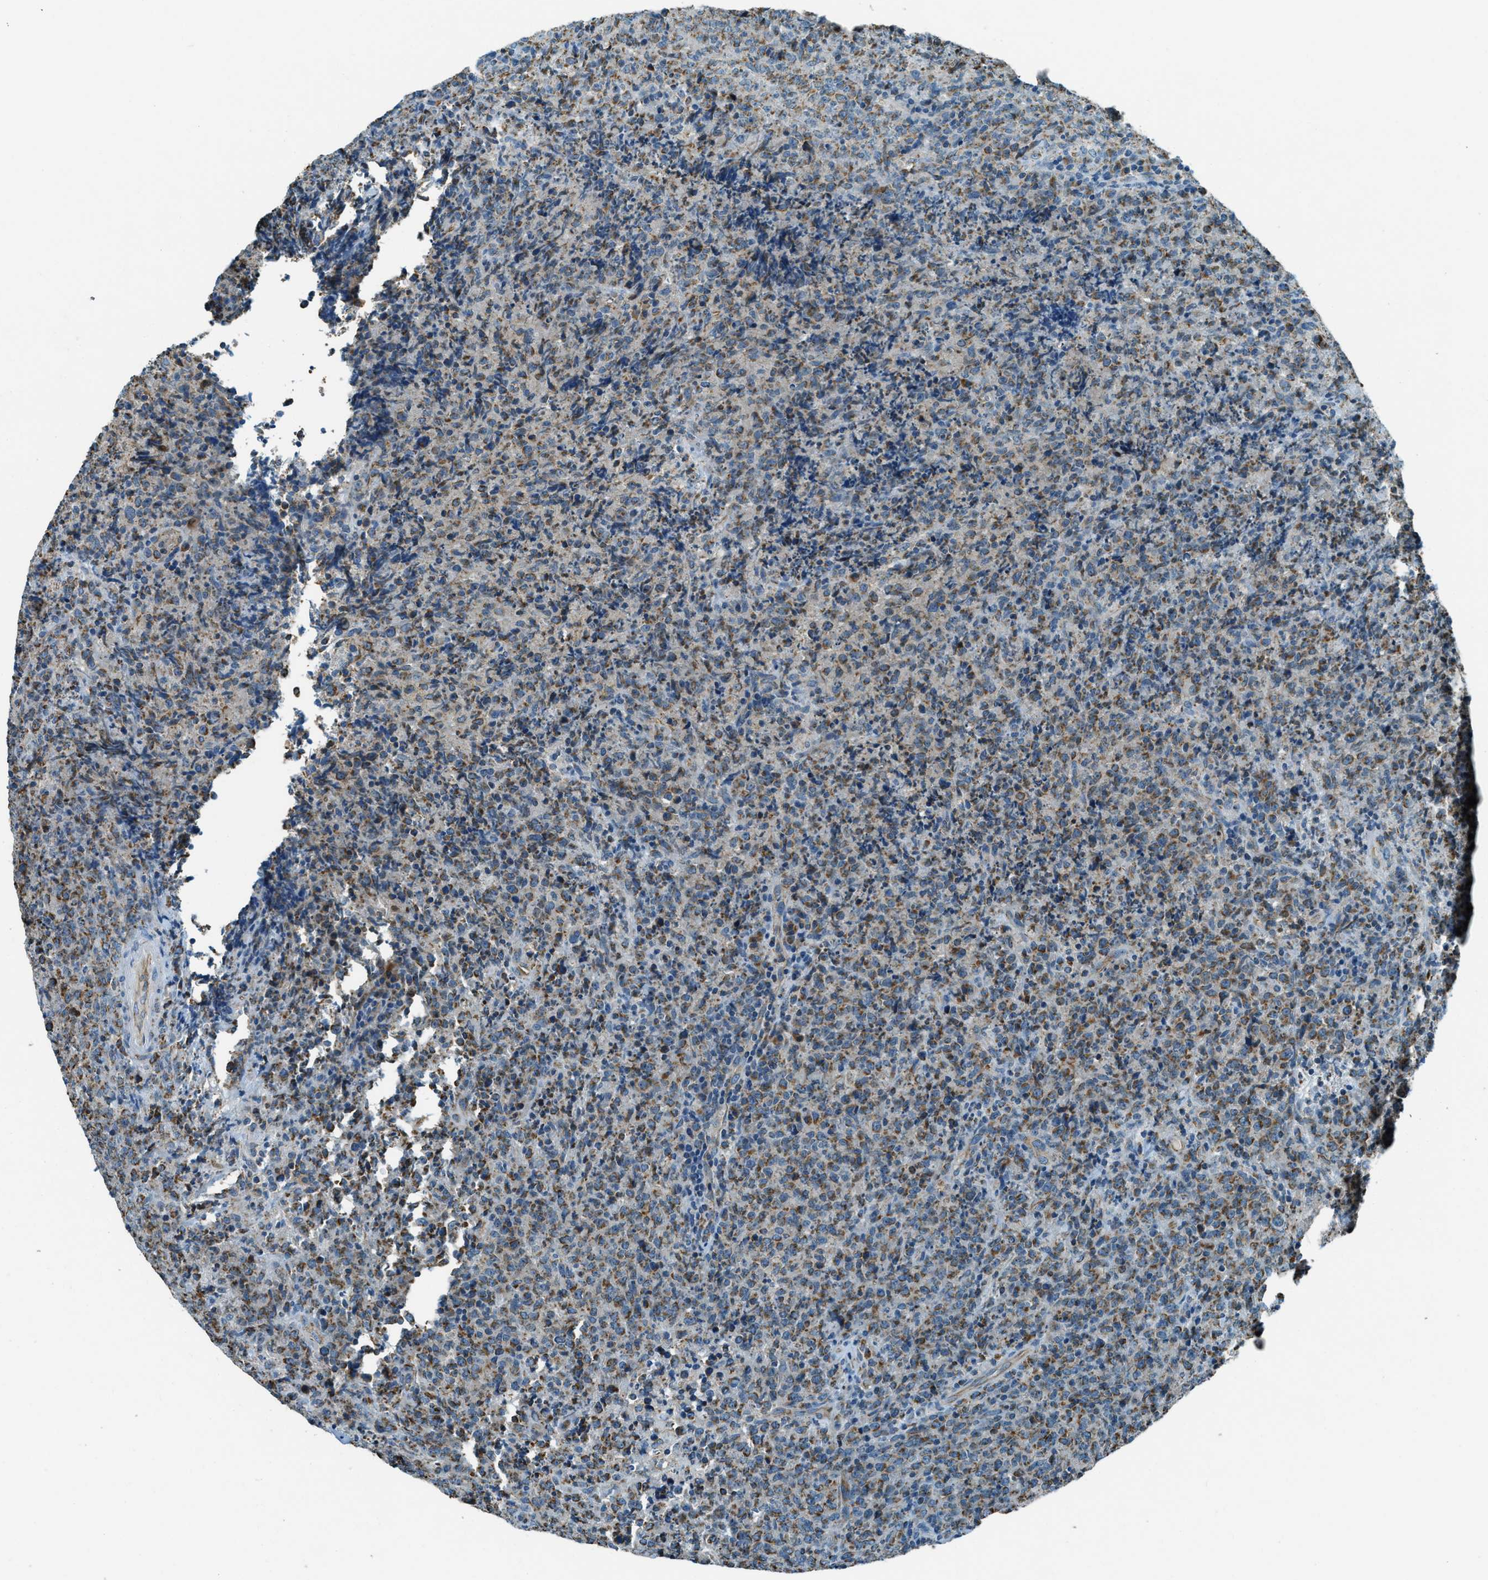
{"staining": {"intensity": "moderate", "quantity": ">75%", "location": "cytoplasmic/membranous"}, "tissue": "lymphoma", "cell_type": "Tumor cells", "image_type": "cancer", "snomed": [{"axis": "morphology", "description": "Malignant lymphoma, non-Hodgkin's type, High grade"}, {"axis": "topography", "description": "Tonsil"}], "caption": "The micrograph demonstrates immunohistochemical staining of lymphoma. There is moderate cytoplasmic/membranous expression is seen in about >75% of tumor cells.", "gene": "CHST15", "patient": {"sex": "female", "age": 36}}